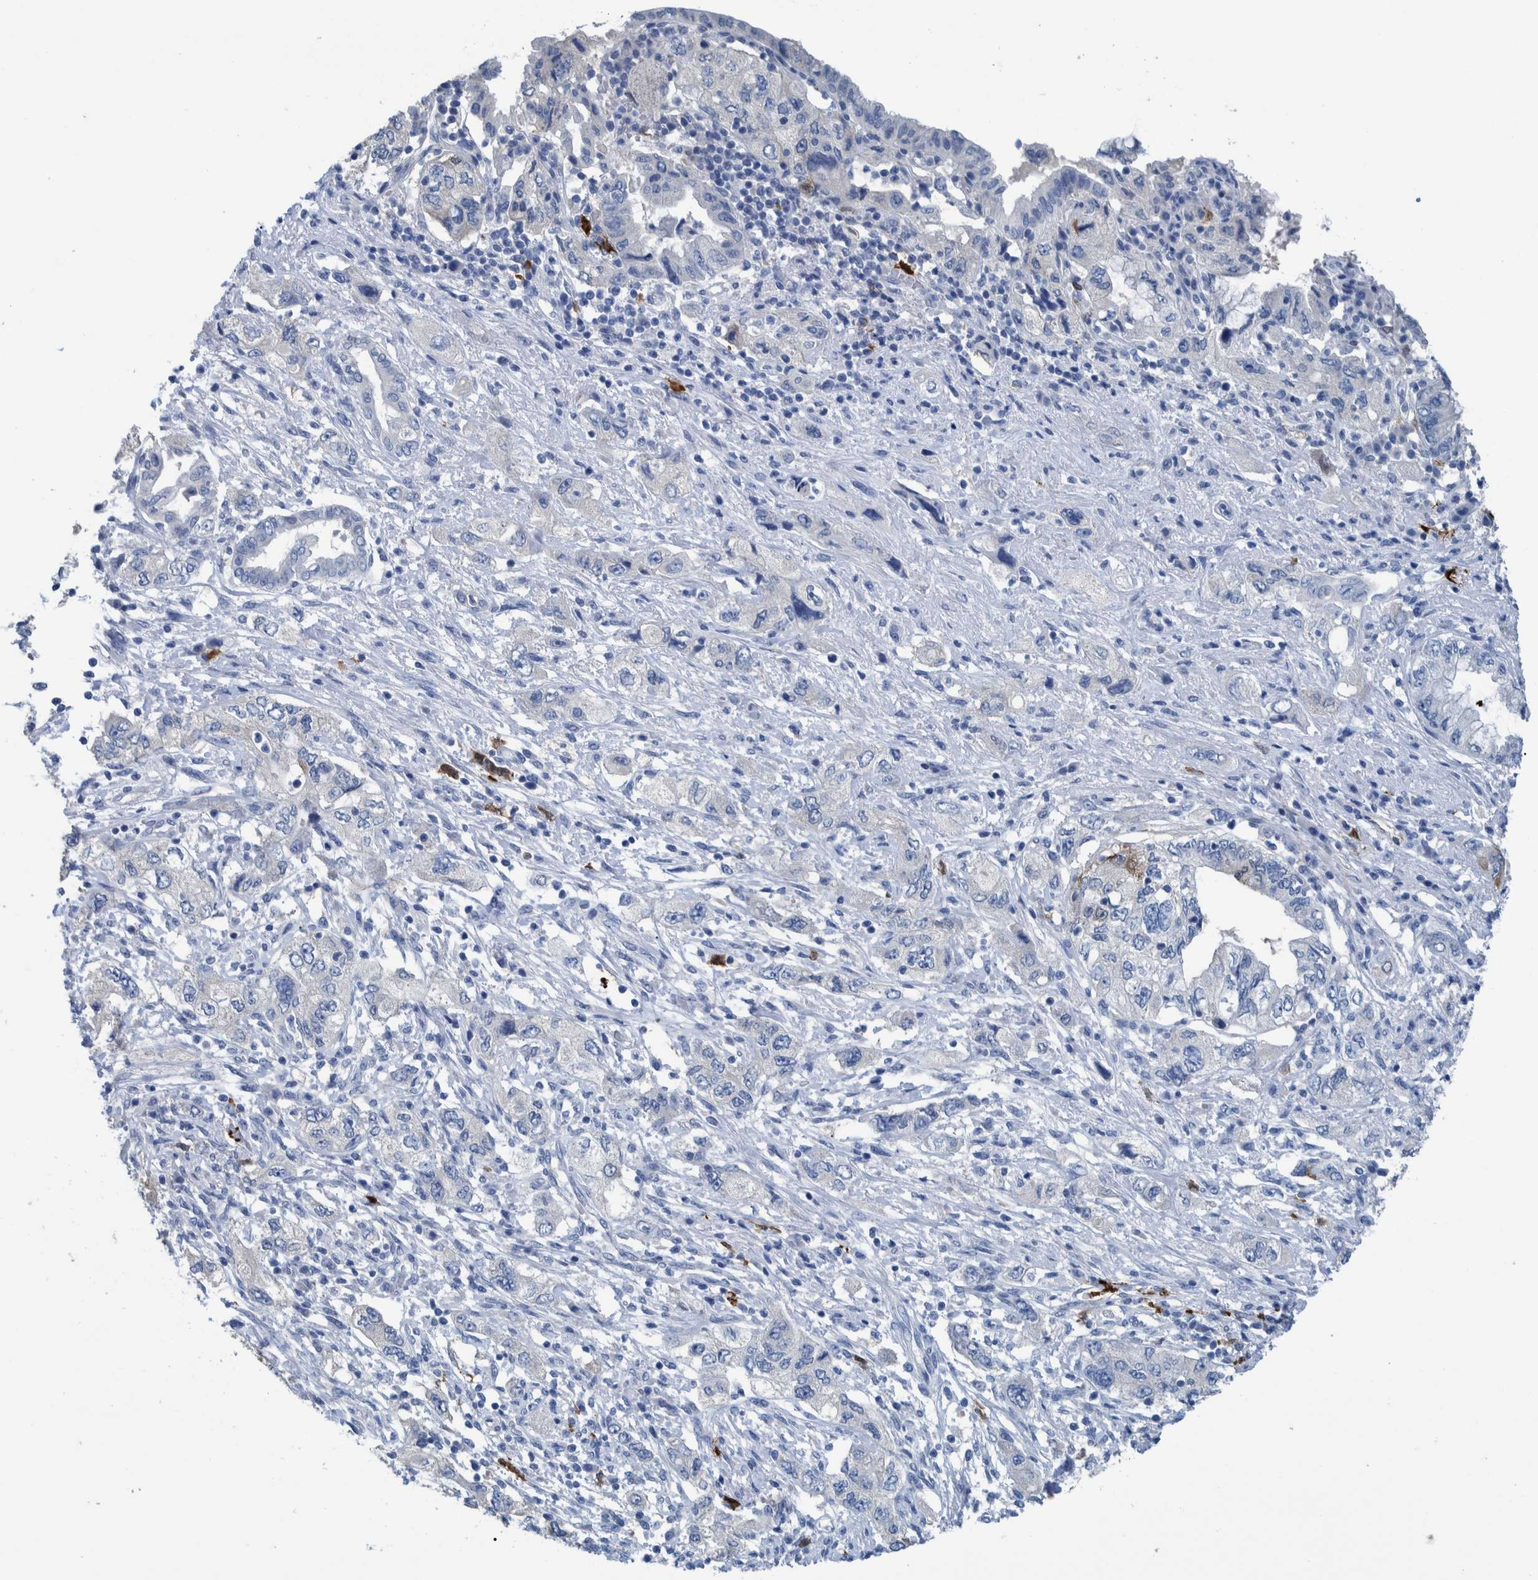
{"staining": {"intensity": "negative", "quantity": "none", "location": "none"}, "tissue": "pancreatic cancer", "cell_type": "Tumor cells", "image_type": "cancer", "snomed": [{"axis": "morphology", "description": "Adenocarcinoma, NOS"}, {"axis": "topography", "description": "Pancreas"}], "caption": "High magnification brightfield microscopy of pancreatic adenocarcinoma stained with DAB (brown) and counterstained with hematoxylin (blue): tumor cells show no significant expression.", "gene": "IDO1", "patient": {"sex": "female", "age": 73}}